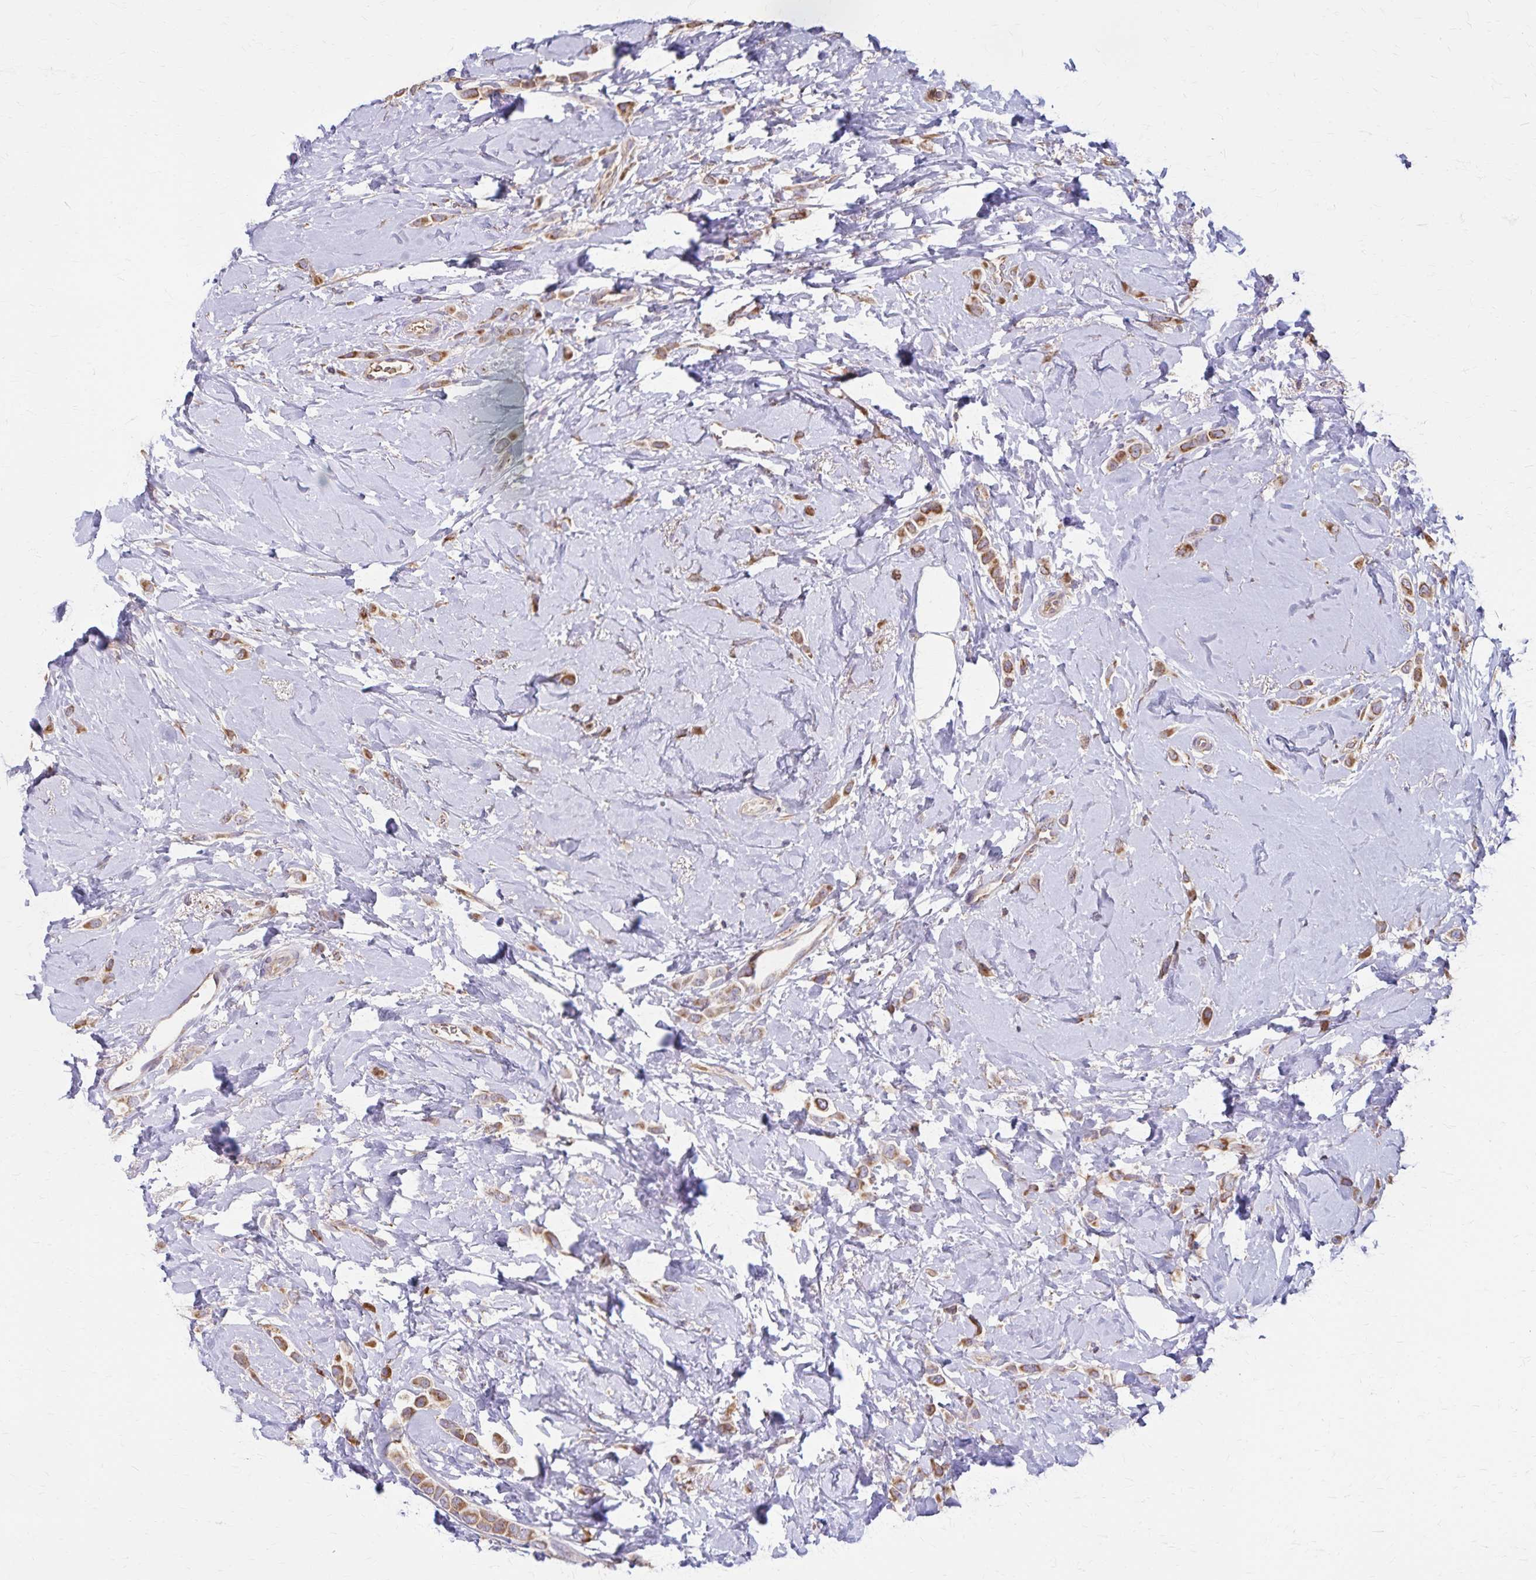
{"staining": {"intensity": "moderate", "quantity": ">75%", "location": "cytoplasmic/membranous"}, "tissue": "breast cancer", "cell_type": "Tumor cells", "image_type": "cancer", "snomed": [{"axis": "morphology", "description": "Lobular carcinoma"}, {"axis": "topography", "description": "Breast"}], "caption": "The image demonstrates a brown stain indicating the presence of a protein in the cytoplasmic/membranous of tumor cells in lobular carcinoma (breast).", "gene": "RNF10", "patient": {"sex": "female", "age": 66}}